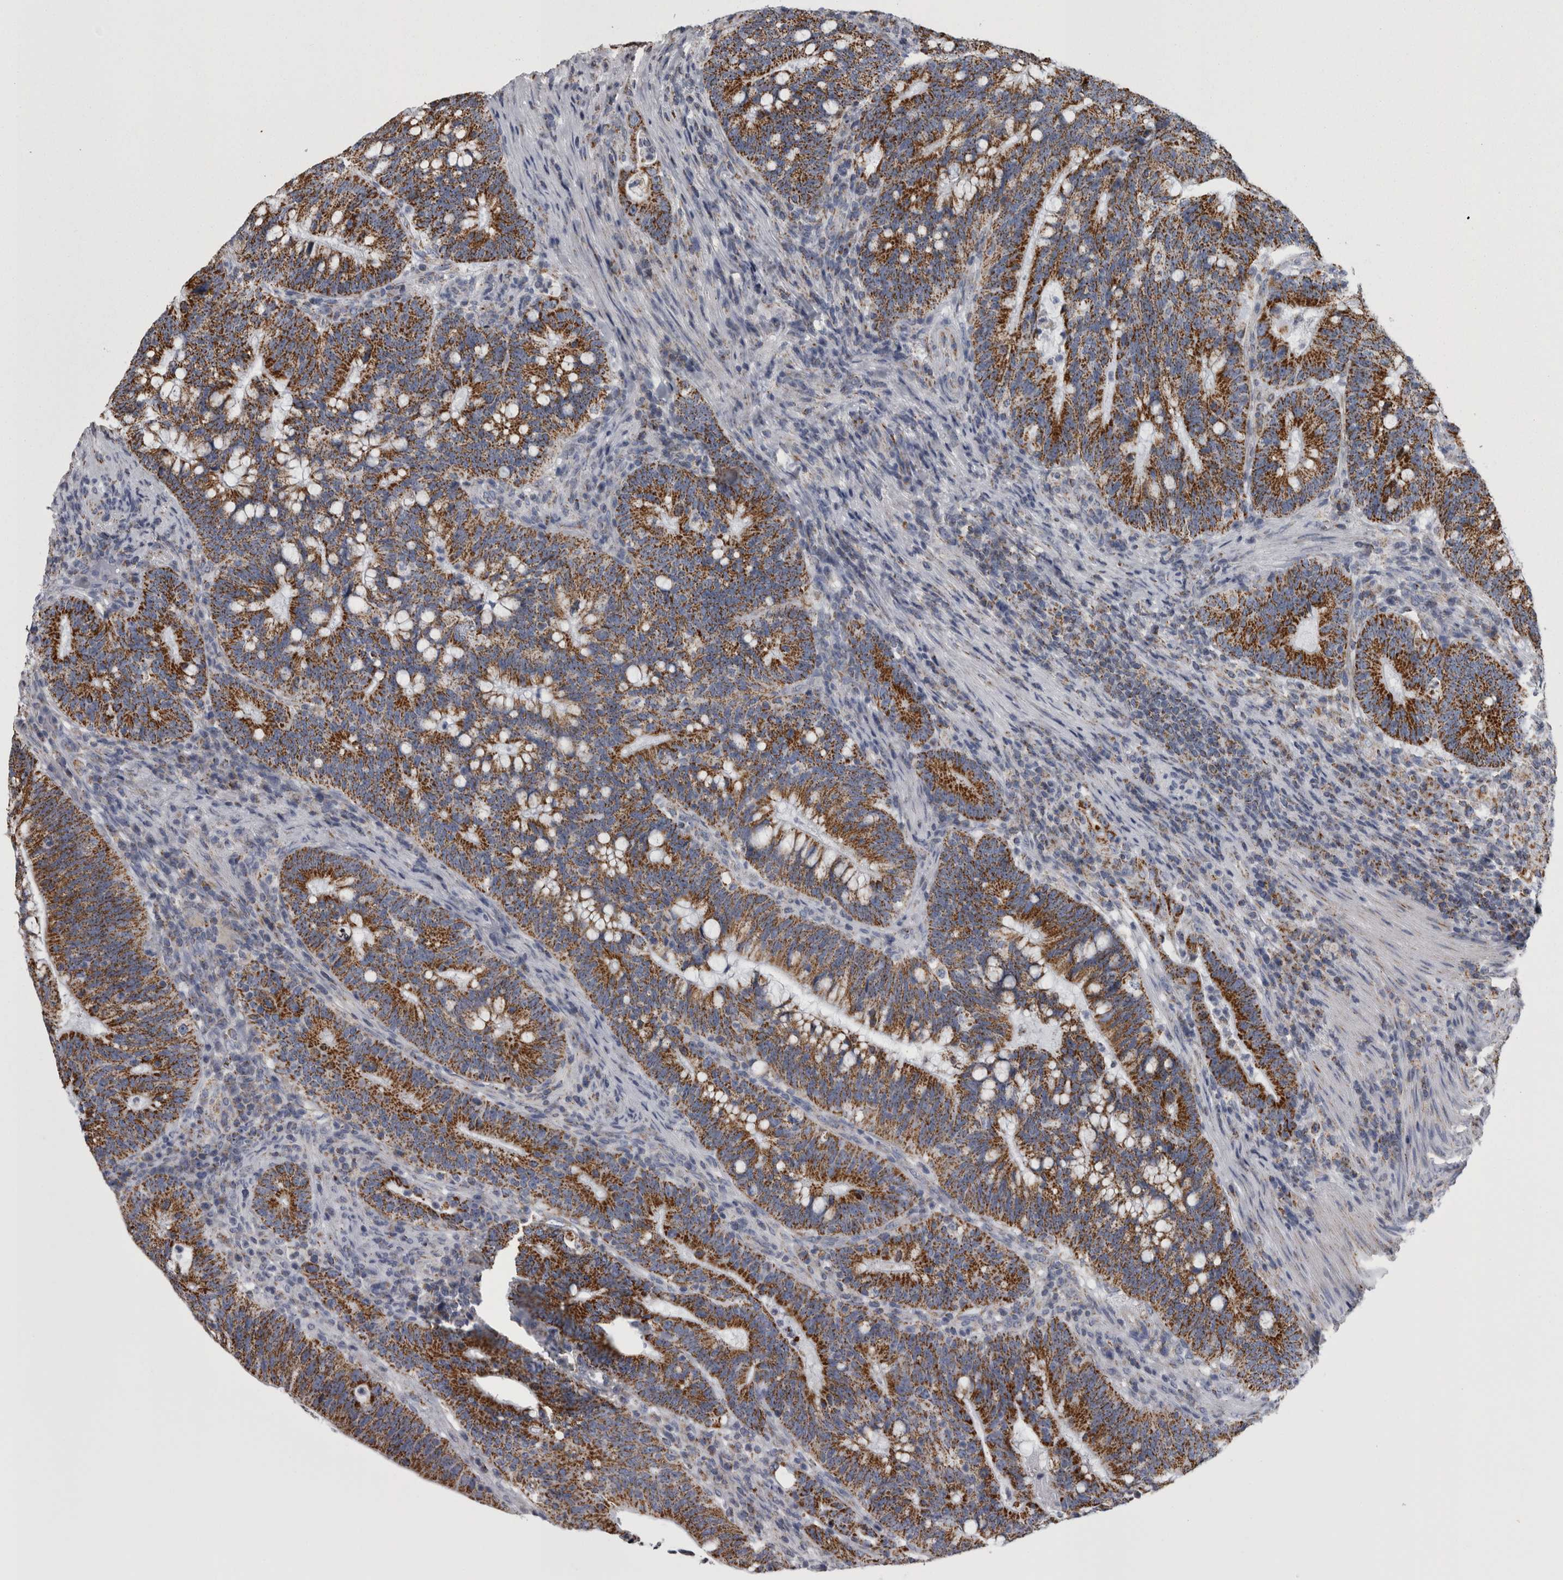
{"staining": {"intensity": "strong", "quantity": ">75%", "location": "cytoplasmic/membranous"}, "tissue": "colorectal cancer", "cell_type": "Tumor cells", "image_type": "cancer", "snomed": [{"axis": "morphology", "description": "Adenocarcinoma, NOS"}, {"axis": "topography", "description": "Colon"}], "caption": "A micrograph of human colorectal cancer stained for a protein shows strong cytoplasmic/membranous brown staining in tumor cells.", "gene": "MDH2", "patient": {"sex": "female", "age": 66}}